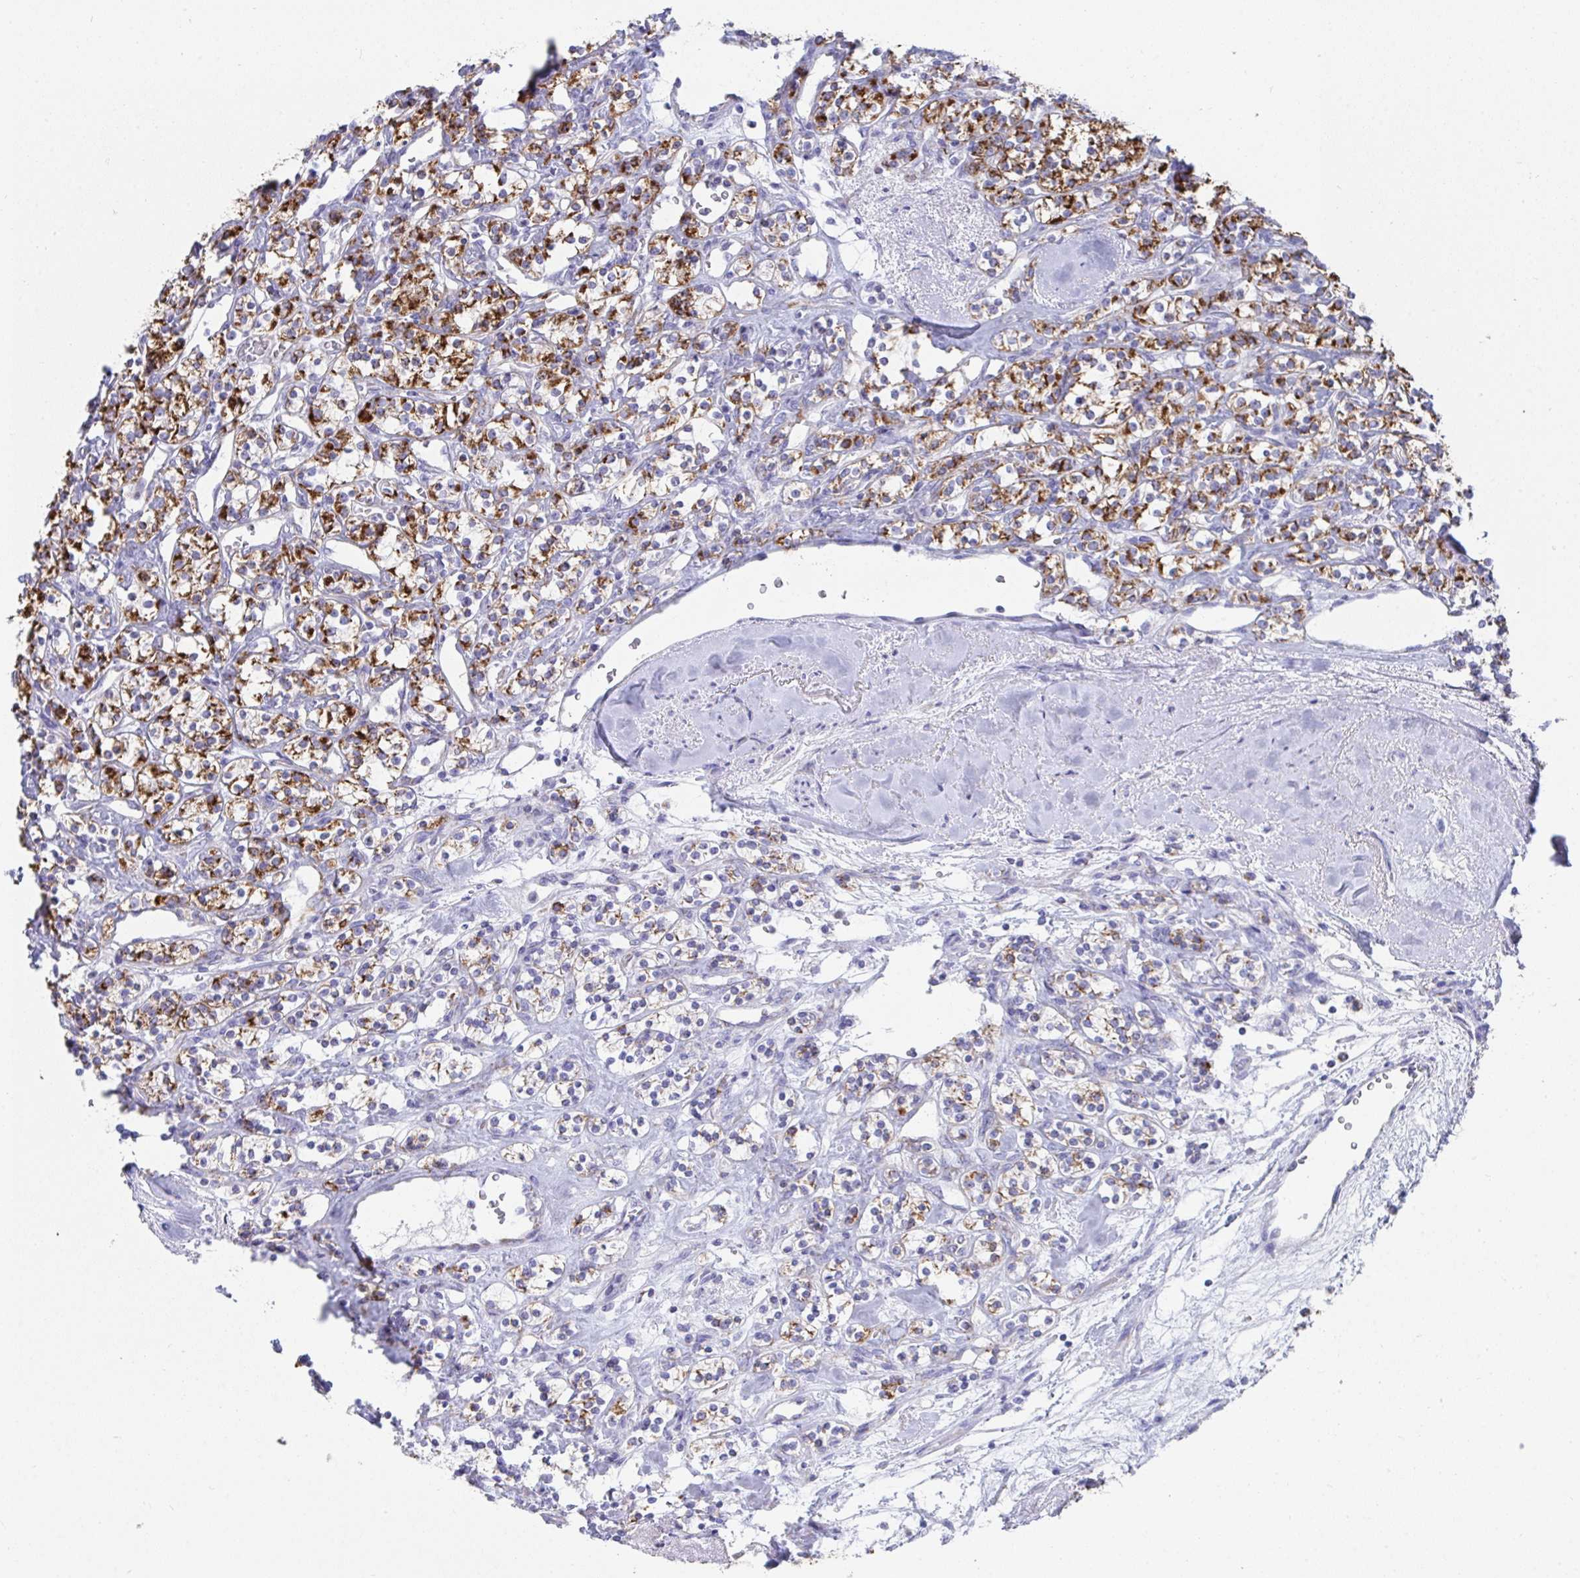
{"staining": {"intensity": "strong", "quantity": ">75%", "location": "cytoplasmic/membranous"}, "tissue": "renal cancer", "cell_type": "Tumor cells", "image_type": "cancer", "snomed": [{"axis": "morphology", "description": "Adenocarcinoma, NOS"}, {"axis": "topography", "description": "Kidney"}], "caption": "Renal adenocarcinoma was stained to show a protein in brown. There is high levels of strong cytoplasmic/membranous positivity in about >75% of tumor cells.", "gene": "AIFM1", "patient": {"sex": "male", "age": 77}}